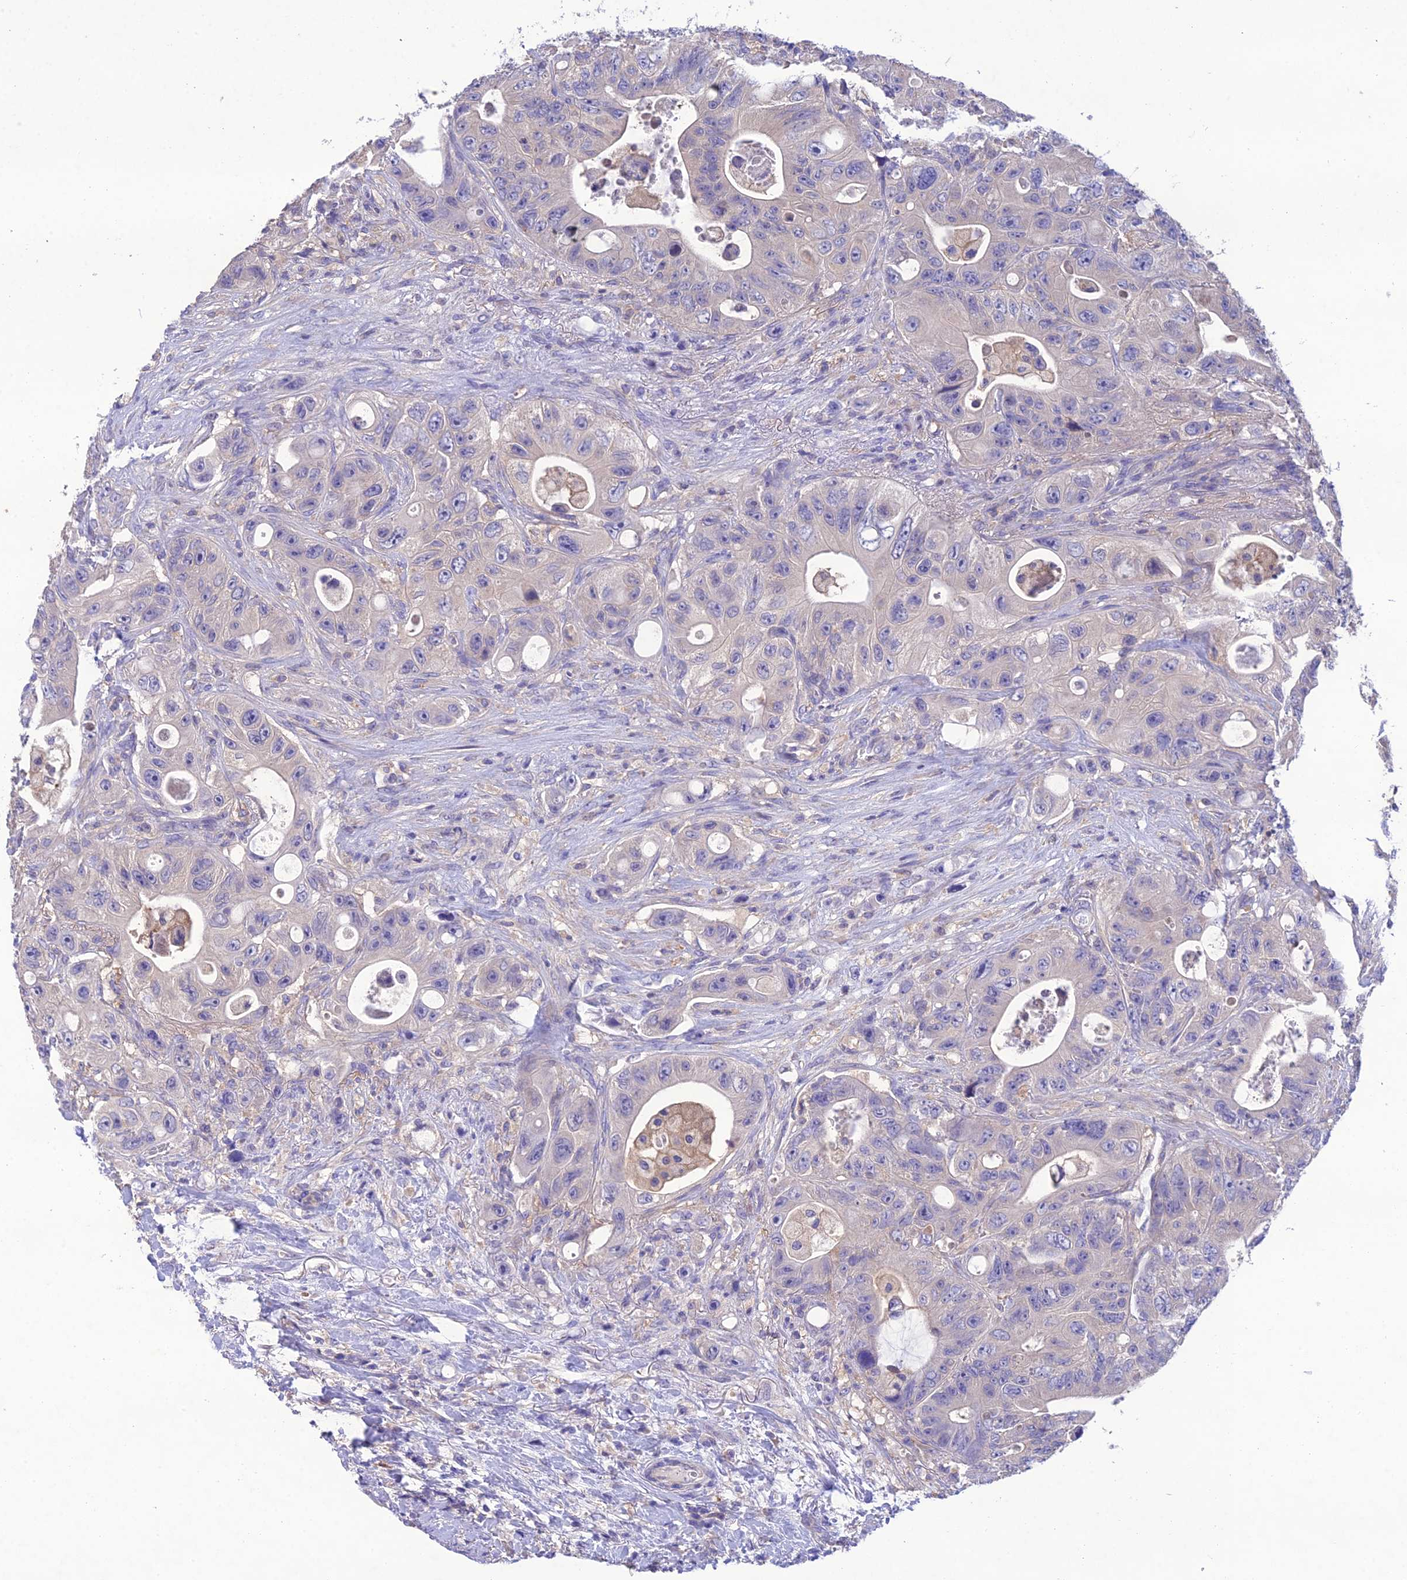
{"staining": {"intensity": "negative", "quantity": "none", "location": "none"}, "tissue": "colorectal cancer", "cell_type": "Tumor cells", "image_type": "cancer", "snomed": [{"axis": "morphology", "description": "Adenocarcinoma, NOS"}, {"axis": "topography", "description": "Colon"}], "caption": "A high-resolution histopathology image shows immunohistochemistry staining of colorectal cancer (adenocarcinoma), which shows no significant expression in tumor cells. The staining is performed using DAB (3,3'-diaminobenzidine) brown chromogen with nuclei counter-stained in using hematoxylin.", "gene": "SNX24", "patient": {"sex": "female", "age": 46}}